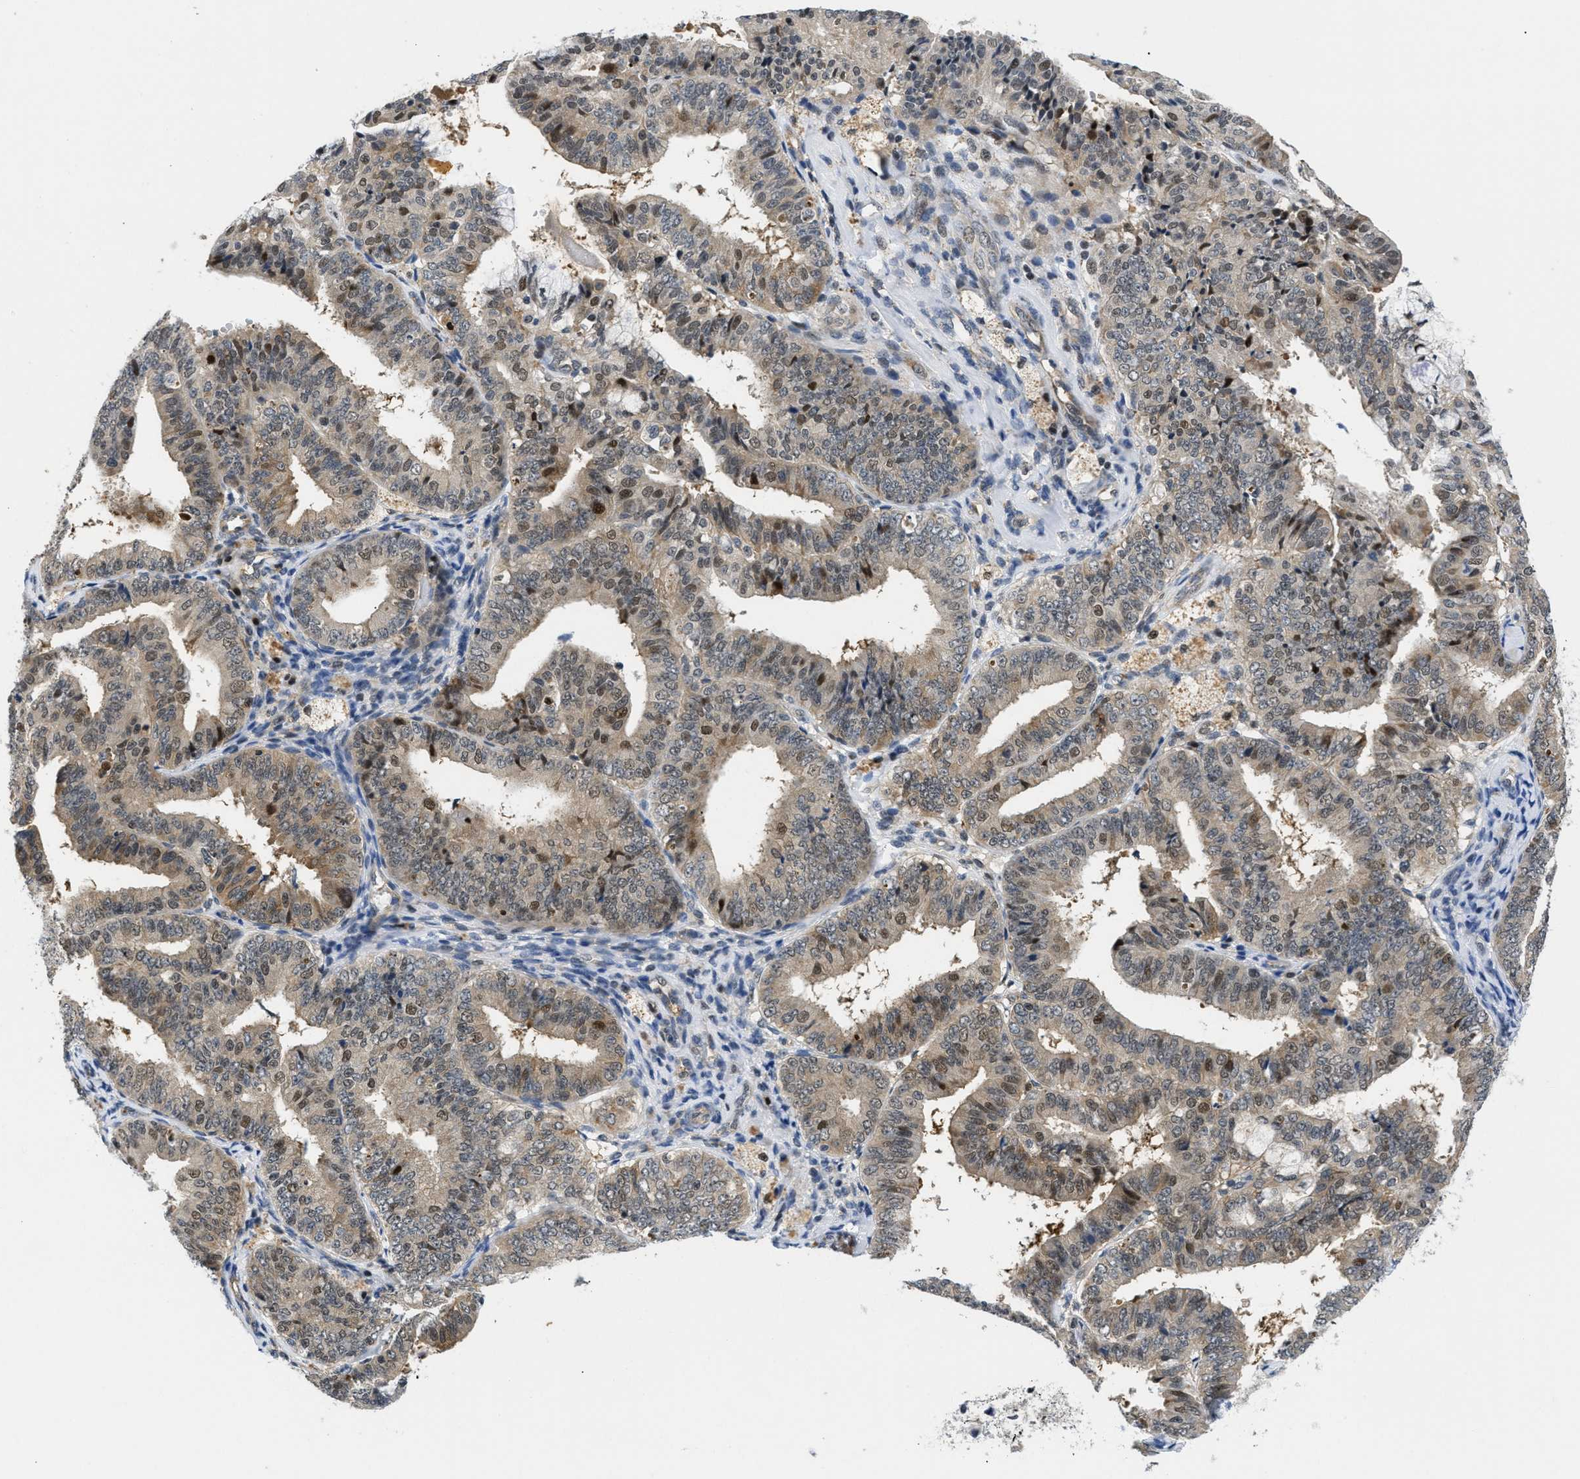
{"staining": {"intensity": "weak", "quantity": ">75%", "location": "cytoplasmic/membranous,nuclear"}, "tissue": "endometrial cancer", "cell_type": "Tumor cells", "image_type": "cancer", "snomed": [{"axis": "morphology", "description": "Adenocarcinoma, NOS"}, {"axis": "topography", "description": "Endometrium"}], "caption": "Protein staining shows weak cytoplasmic/membranous and nuclear expression in about >75% of tumor cells in endometrial cancer.", "gene": "SLC29A2", "patient": {"sex": "female", "age": 63}}